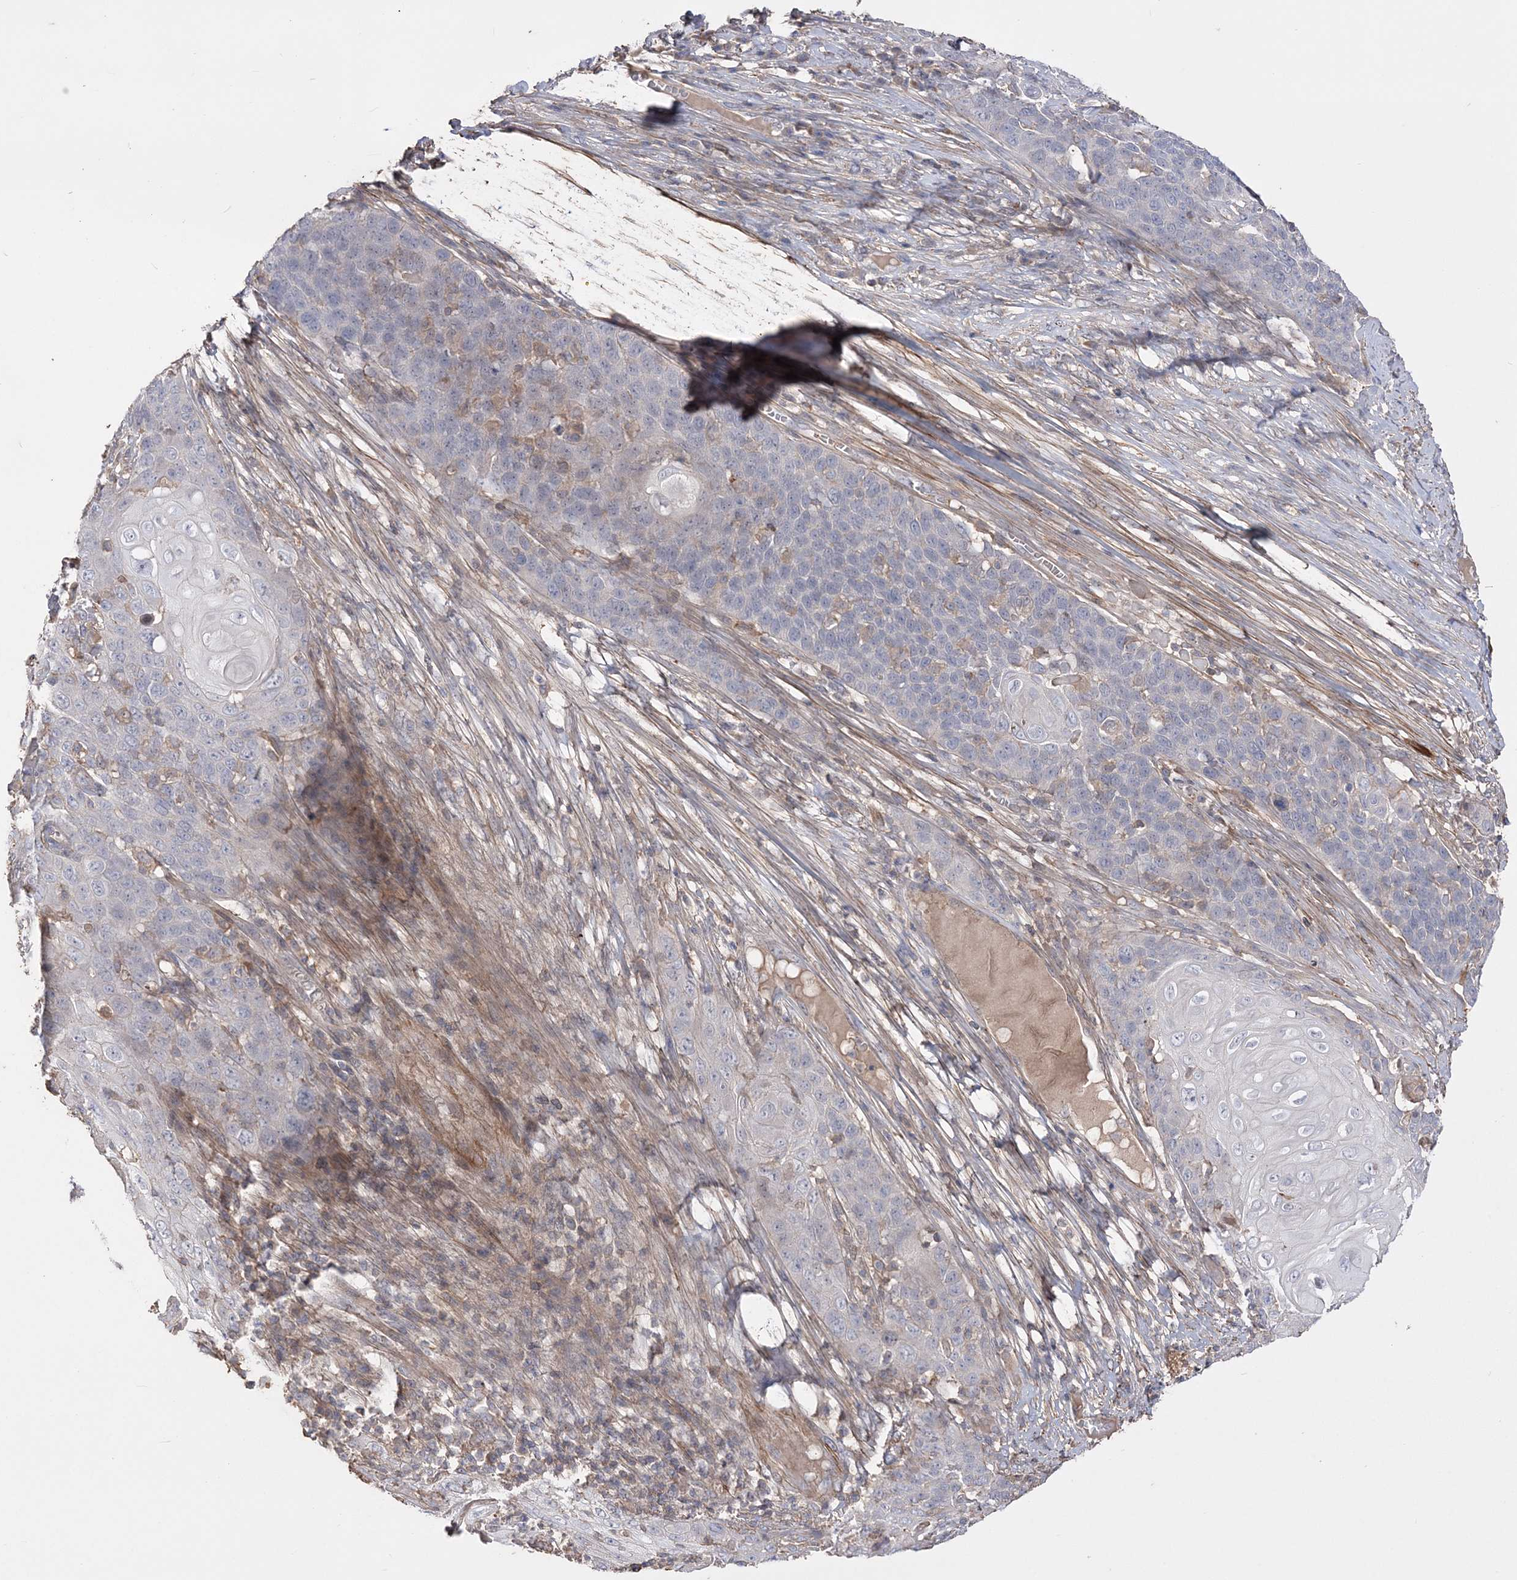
{"staining": {"intensity": "negative", "quantity": "none", "location": "none"}, "tissue": "skin cancer", "cell_type": "Tumor cells", "image_type": "cancer", "snomed": [{"axis": "morphology", "description": "Squamous cell carcinoma, NOS"}, {"axis": "topography", "description": "Skin"}], "caption": "Immunohistochemical staining of human skin cancer (squamous cell carcinoma) reveals no significant positivity in tumor cells. (DAB (3,3'-diaminobenzidine) immunohistochemistry (IHC) visualized using brightfield microscopy, high magnification).", "gene": "SLFN14", "patient": {"sex": "male", "age": 55}}